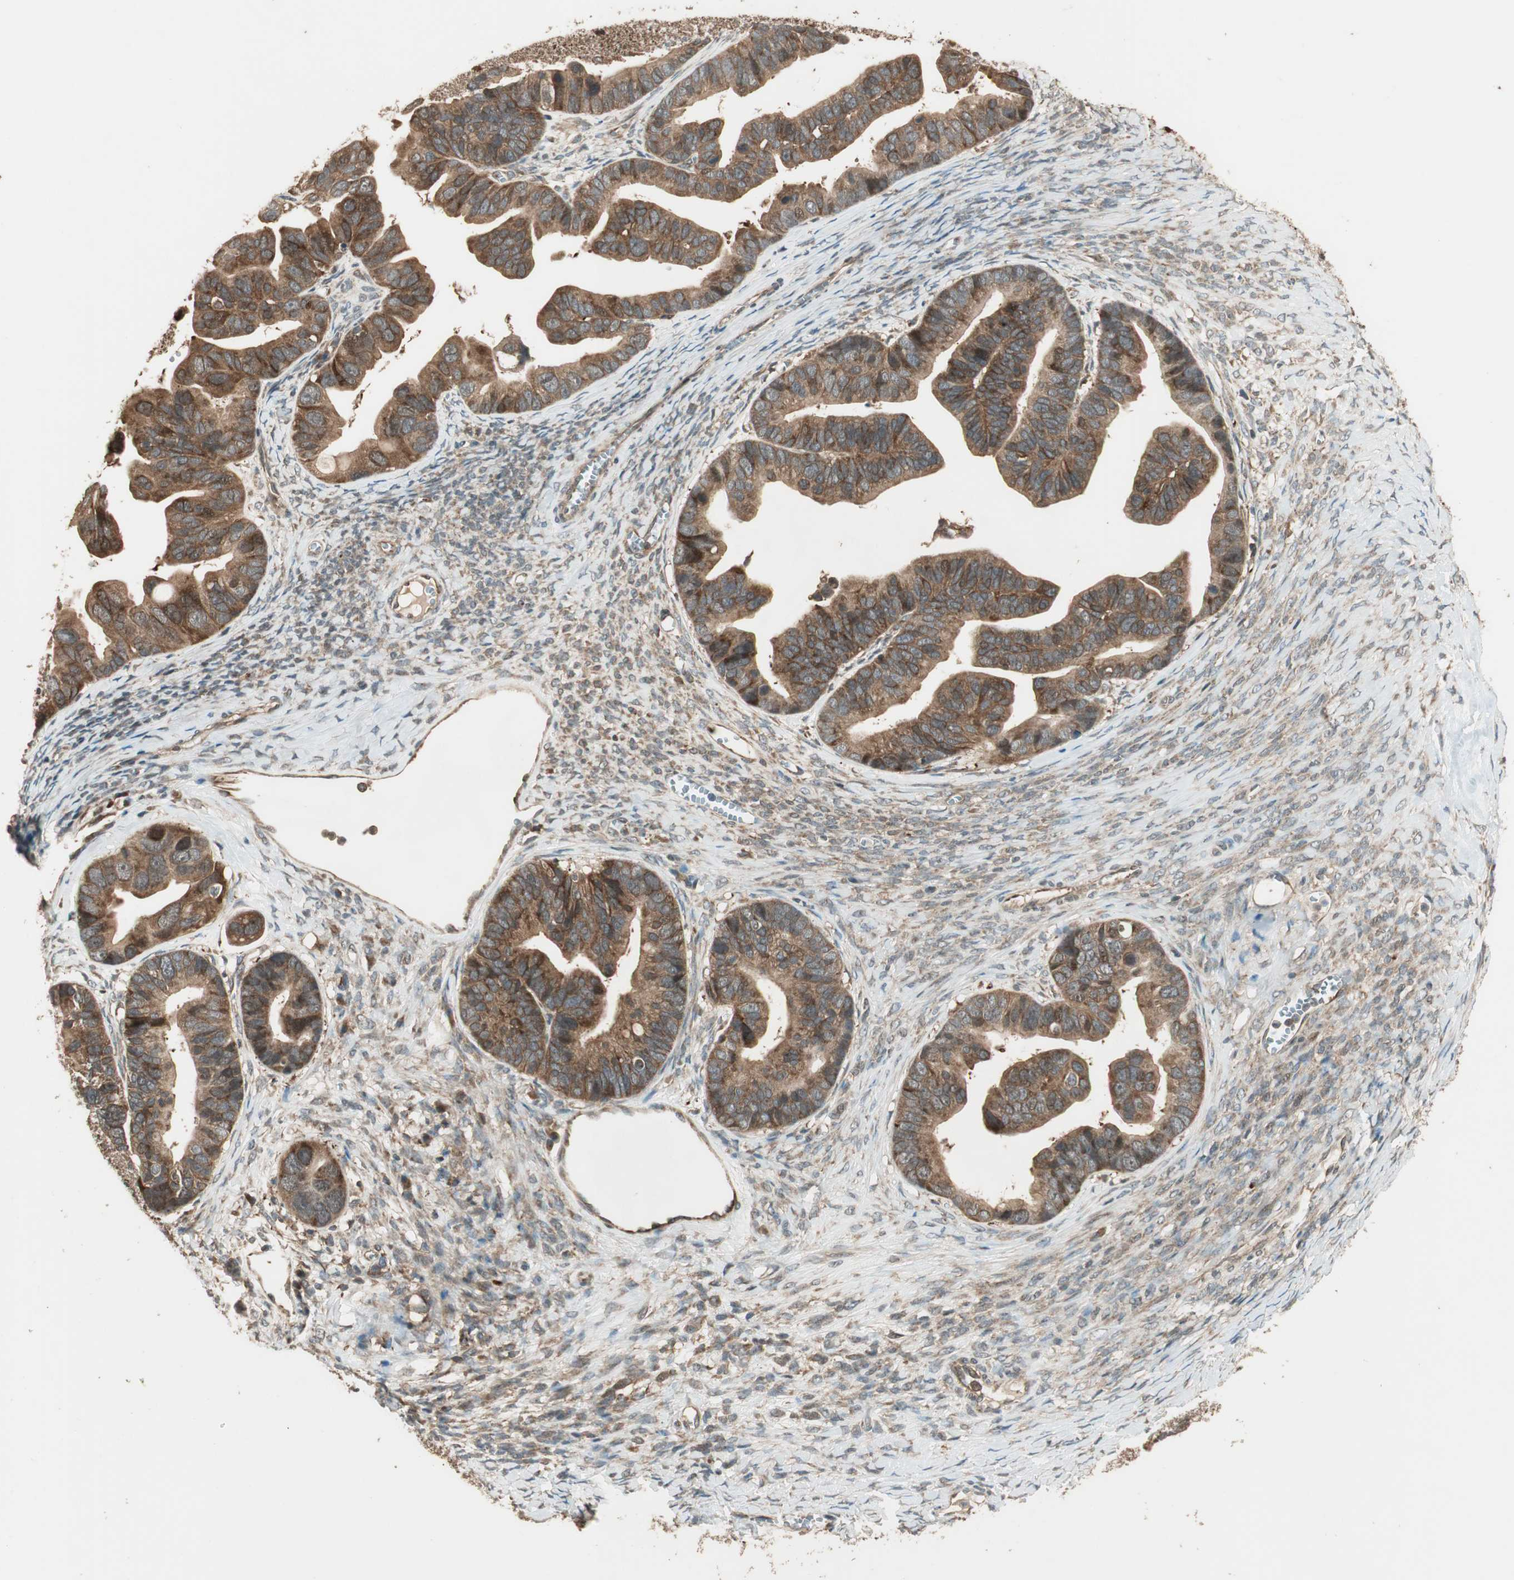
{"staining": {"intensity": "moderate", "quantity": ">75%", "location": "cytoplasmic/membranous"}, "tissue": "ovarian cancer", "cell_type": "Tumor cells", "image_type": "cancer", "snomed": [{"axis": "morphology", "description": "Cystadenocarcinoma, serous, NOS"}, {"axis": "topography", "description": "Ovary"}], "caption": "The histopathology image shows staining of ovarian cancer, revealing moderate cytoplasmic/membranous protein positivity (brown color) within tumor cells. (Brightfield microscopy of DAB IHC at high magnification).", "gene": "CNOT4", "patient": {"sex": "female", "age": 56}}